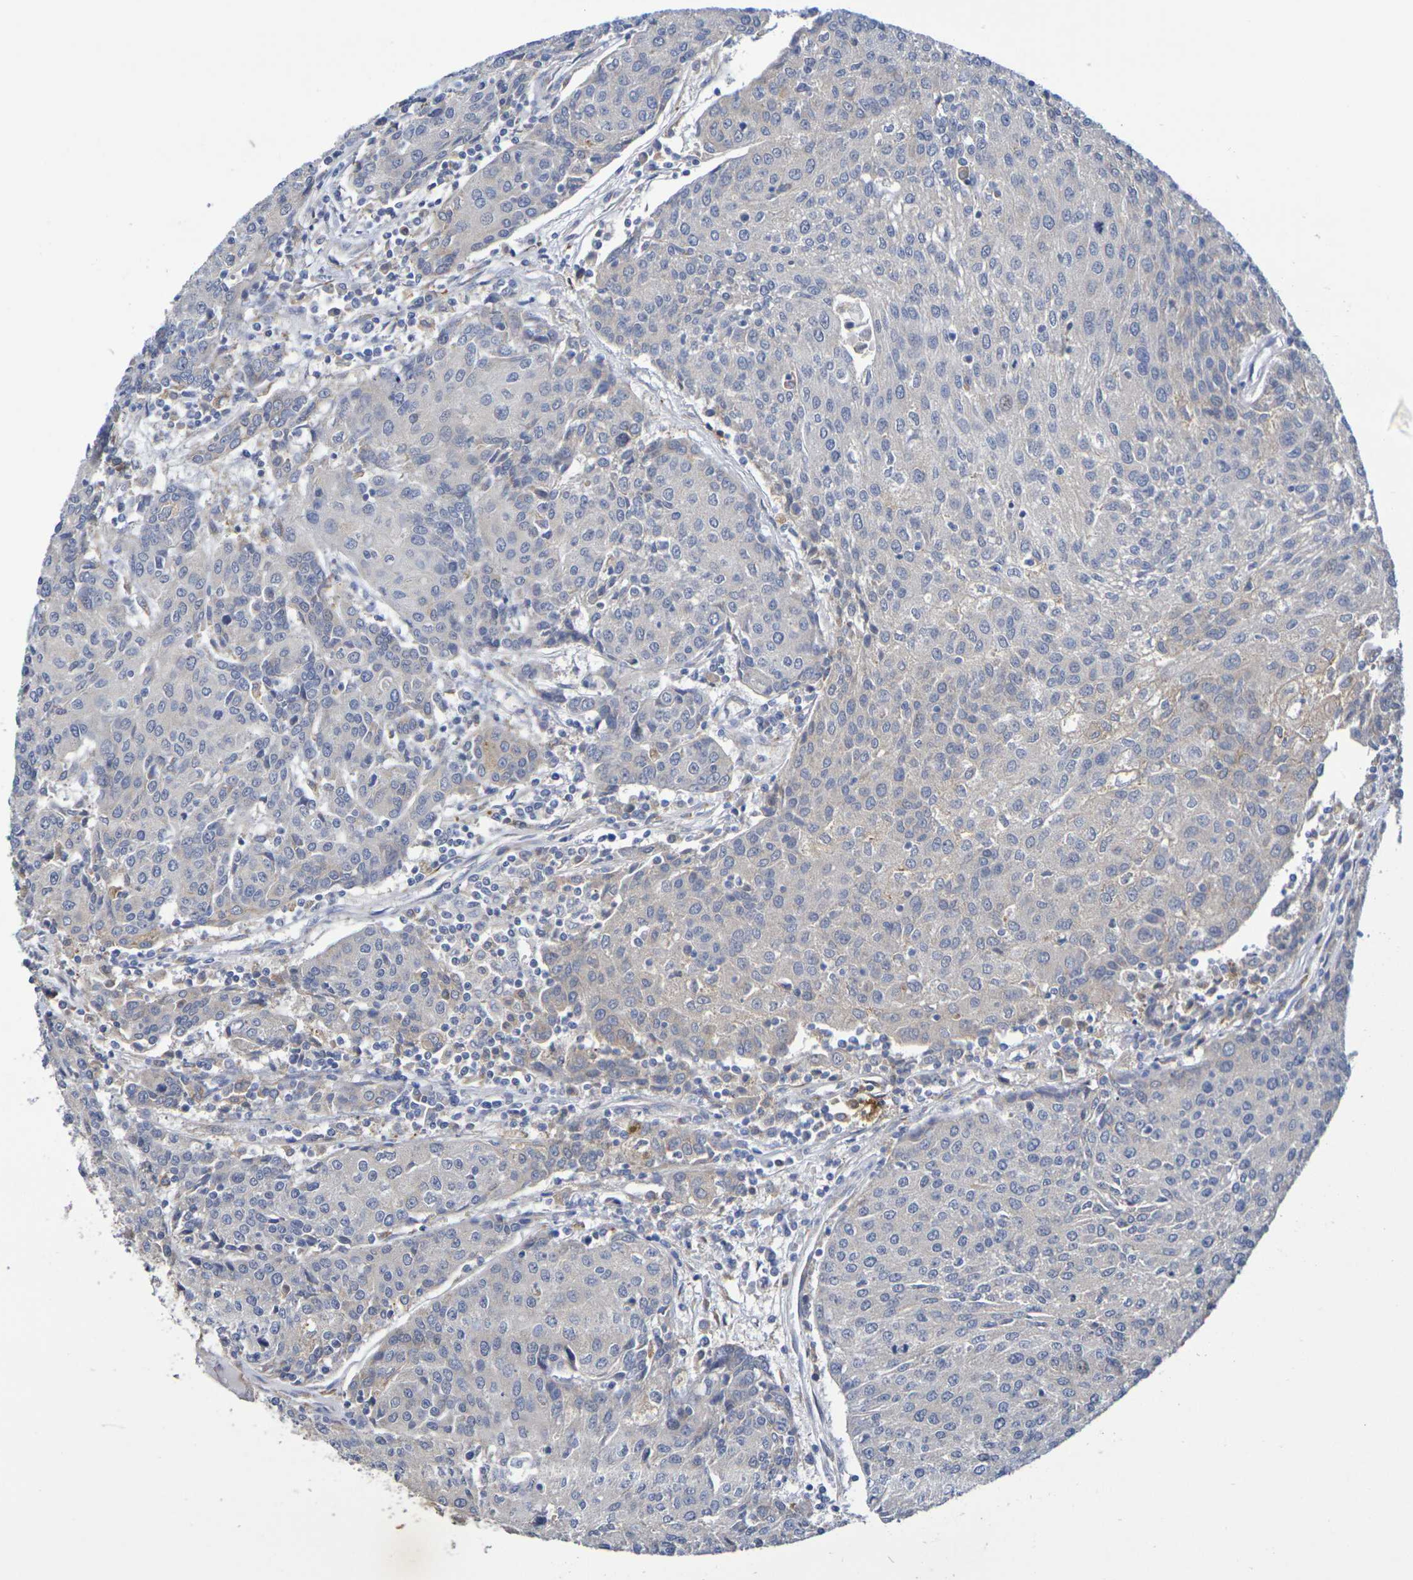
{"staining": {"intensity": "weak", "quantity": "<25%", "location": "cytoplasmic/membranous"}, "tissue": "urothelial cancer", "cell_type": "Tumor cells", "image_type": "cancer", "snomed": [{"axis": "morphology", "description": "Urothelial carcinoma, High grade"}, {"axis": "topography", "description": "Urinary bladder"}], "caption": "DAB (3,3'-diaminobenzidine) immunohistochemical staining of urothelial cancer shows no significant expression in tumor cells. The staining was performed using DAB to visualize the protein expression in brown, while the nuclei were stained in blue with hematoxylin (Magnification: 20x).", "gene": "SDC4", "patient": {"sex": "female", "age": 85}}